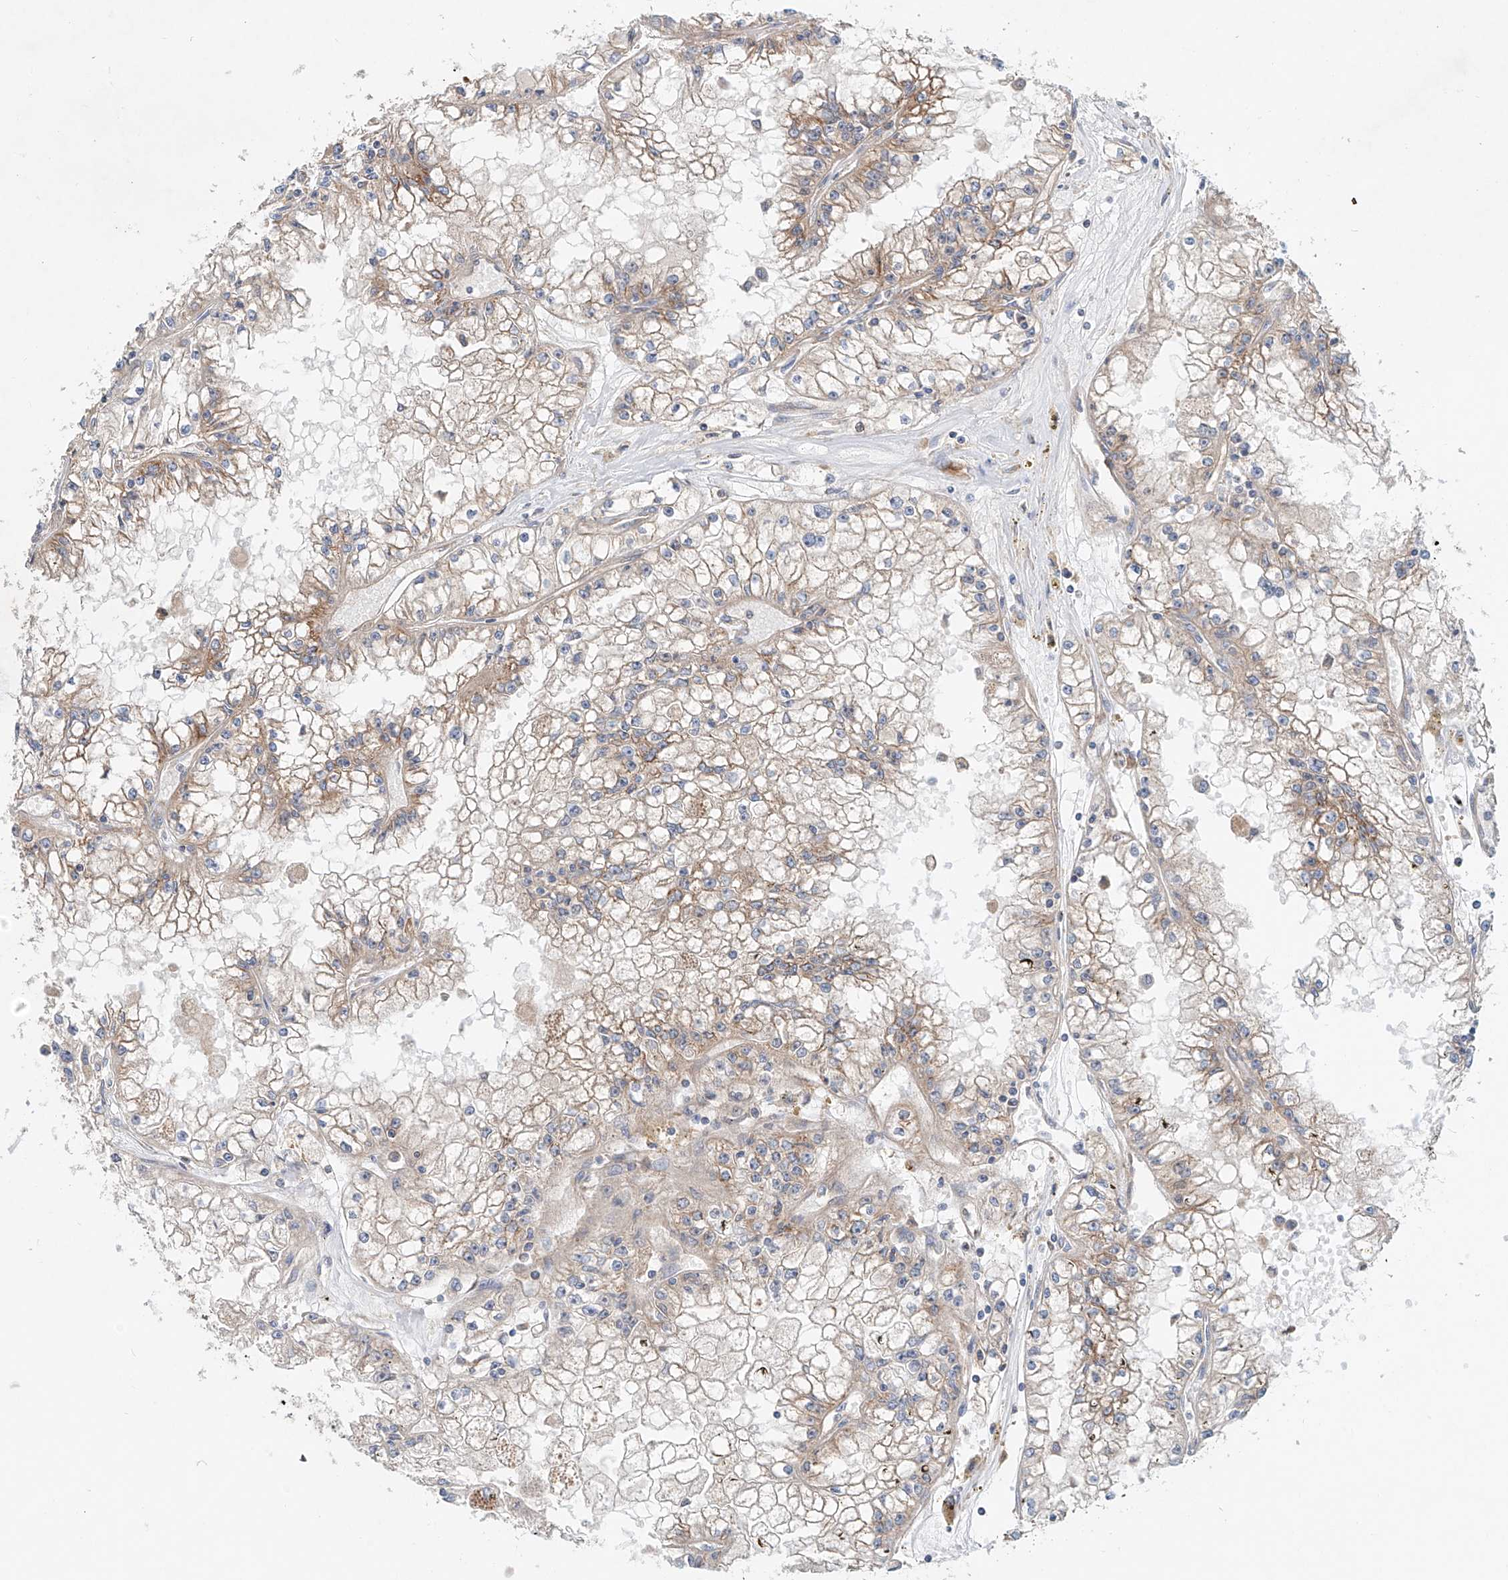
{"staining": {"intensity": "weak", "quantity": "25%-75%", "location": "cytoplasmic/membranous"}, "tissue": "renal cancer", "cell_type": "Tumor cells", "image_type": "cancer", "snomed": [{"axis": "morphology", "description": "Adenocarcinoma, NOS"}, {"axis": "topography", "description": "Kidney"}], "caption": "A brown stain highlights weak cytoplasmic/membranous staining of a protein in renal cancer (adenocarcinoma) tumor cells. Nuclei are stained in blue.", "gene": "SNAP29", "patient": {"sex": "male", "age": 56}}